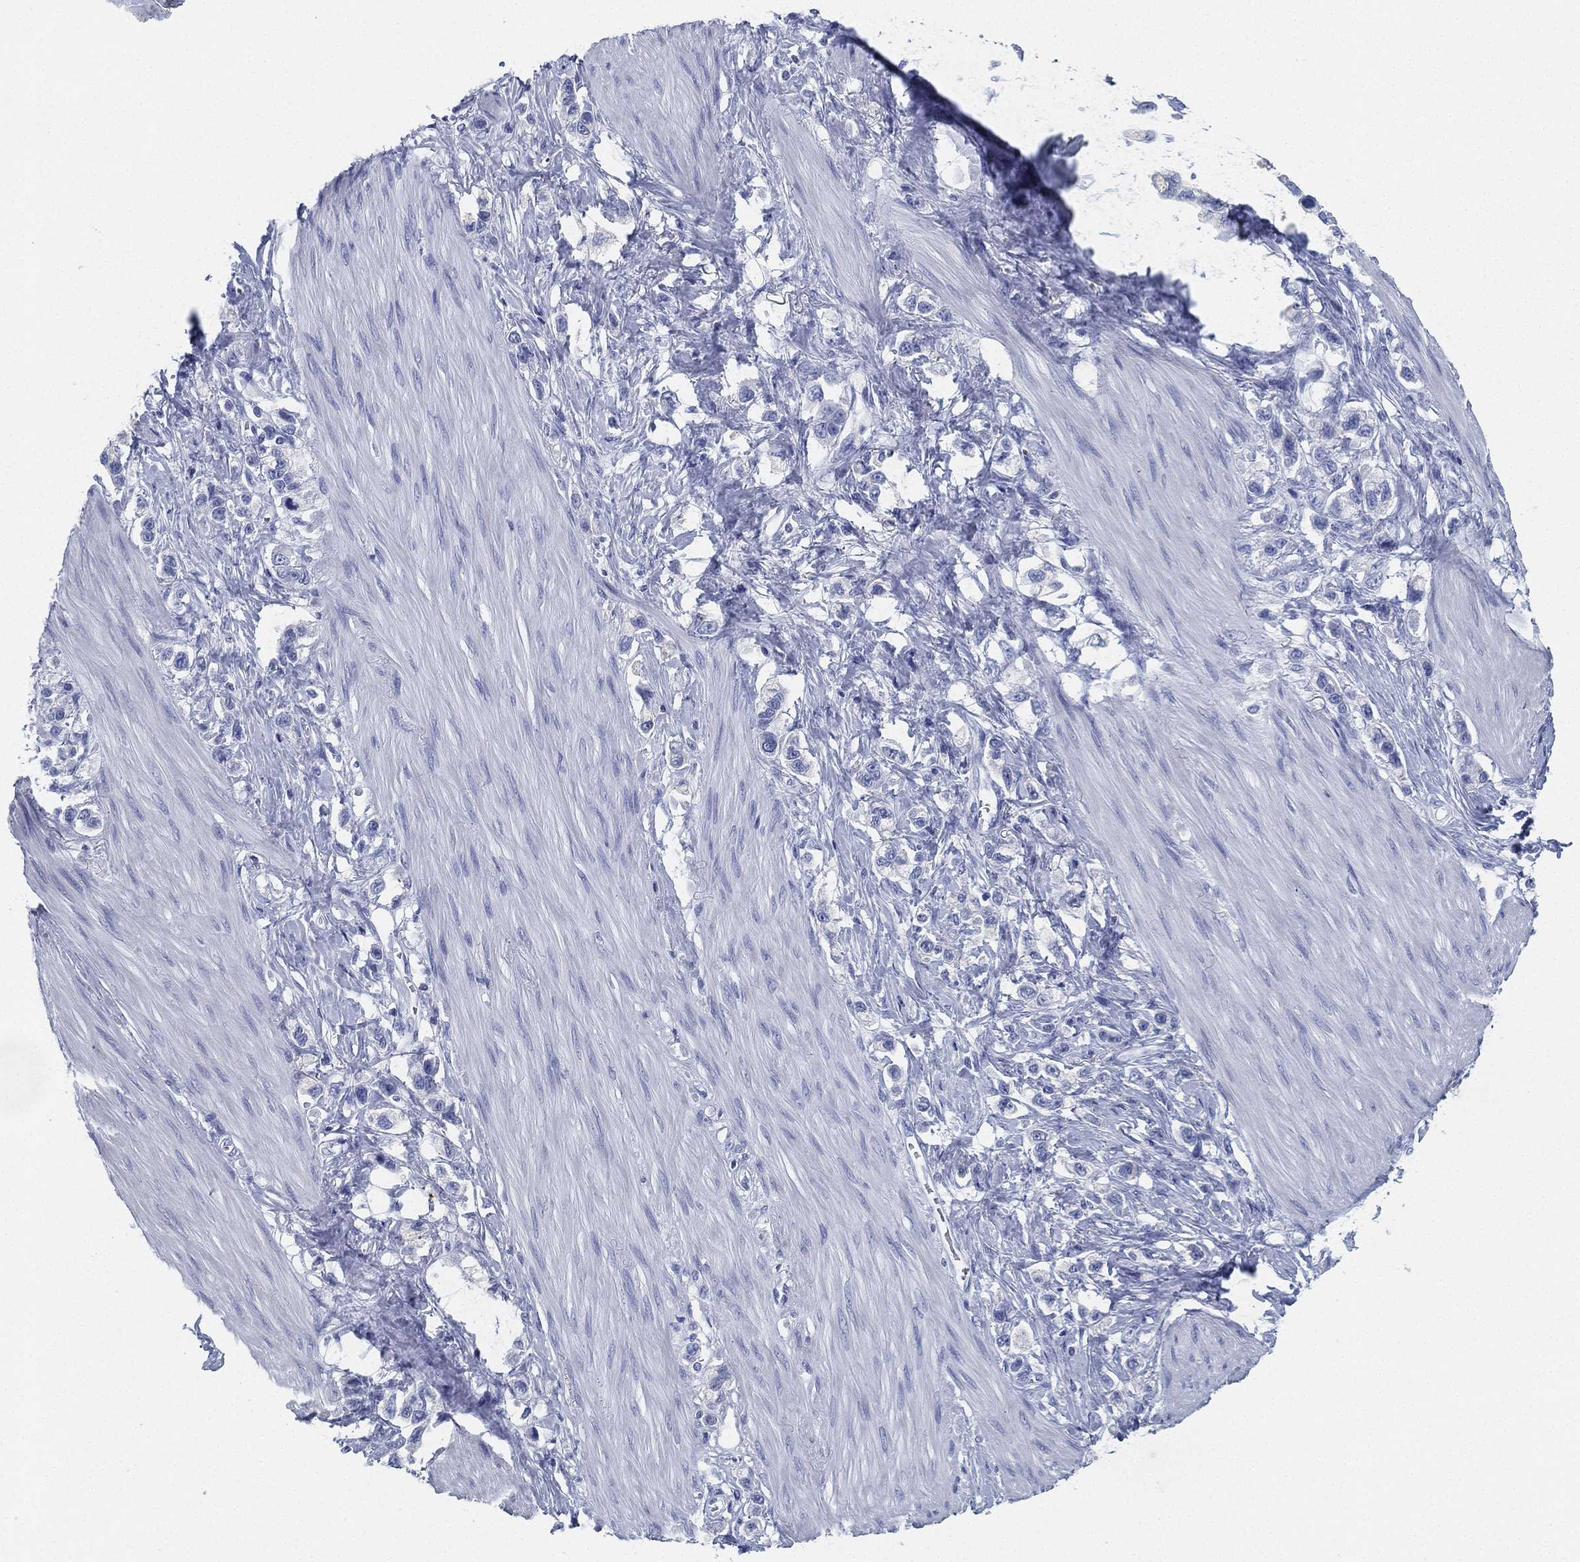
{"staining": {"intensity": "negative", "quantity": "none", "location": "none"}, "tissue": "stomach cancer", "cell_type": "Tumor cells", "image_type": "cancer", "snomed": [{"axis": "morphology", "description": "Normal tissue, NOS"}, {"axis": "morphology", "description": "Adenocarcinoma, NOS"}, {"axis": "morphology", "description": "Adenocarcinoma, High grade"}, {"axis": "topography", "description": "Stomach, upper"}, {"axis": "topography", "description": "Stomach"}], "caption": "The immunohistochemistry (IHC) micrograph has no significant positivity in tumor cells of stomach adenocarcinoma tissue.", "gene": "DEFB121", "patient": {"sex": "female", "age": 65}}